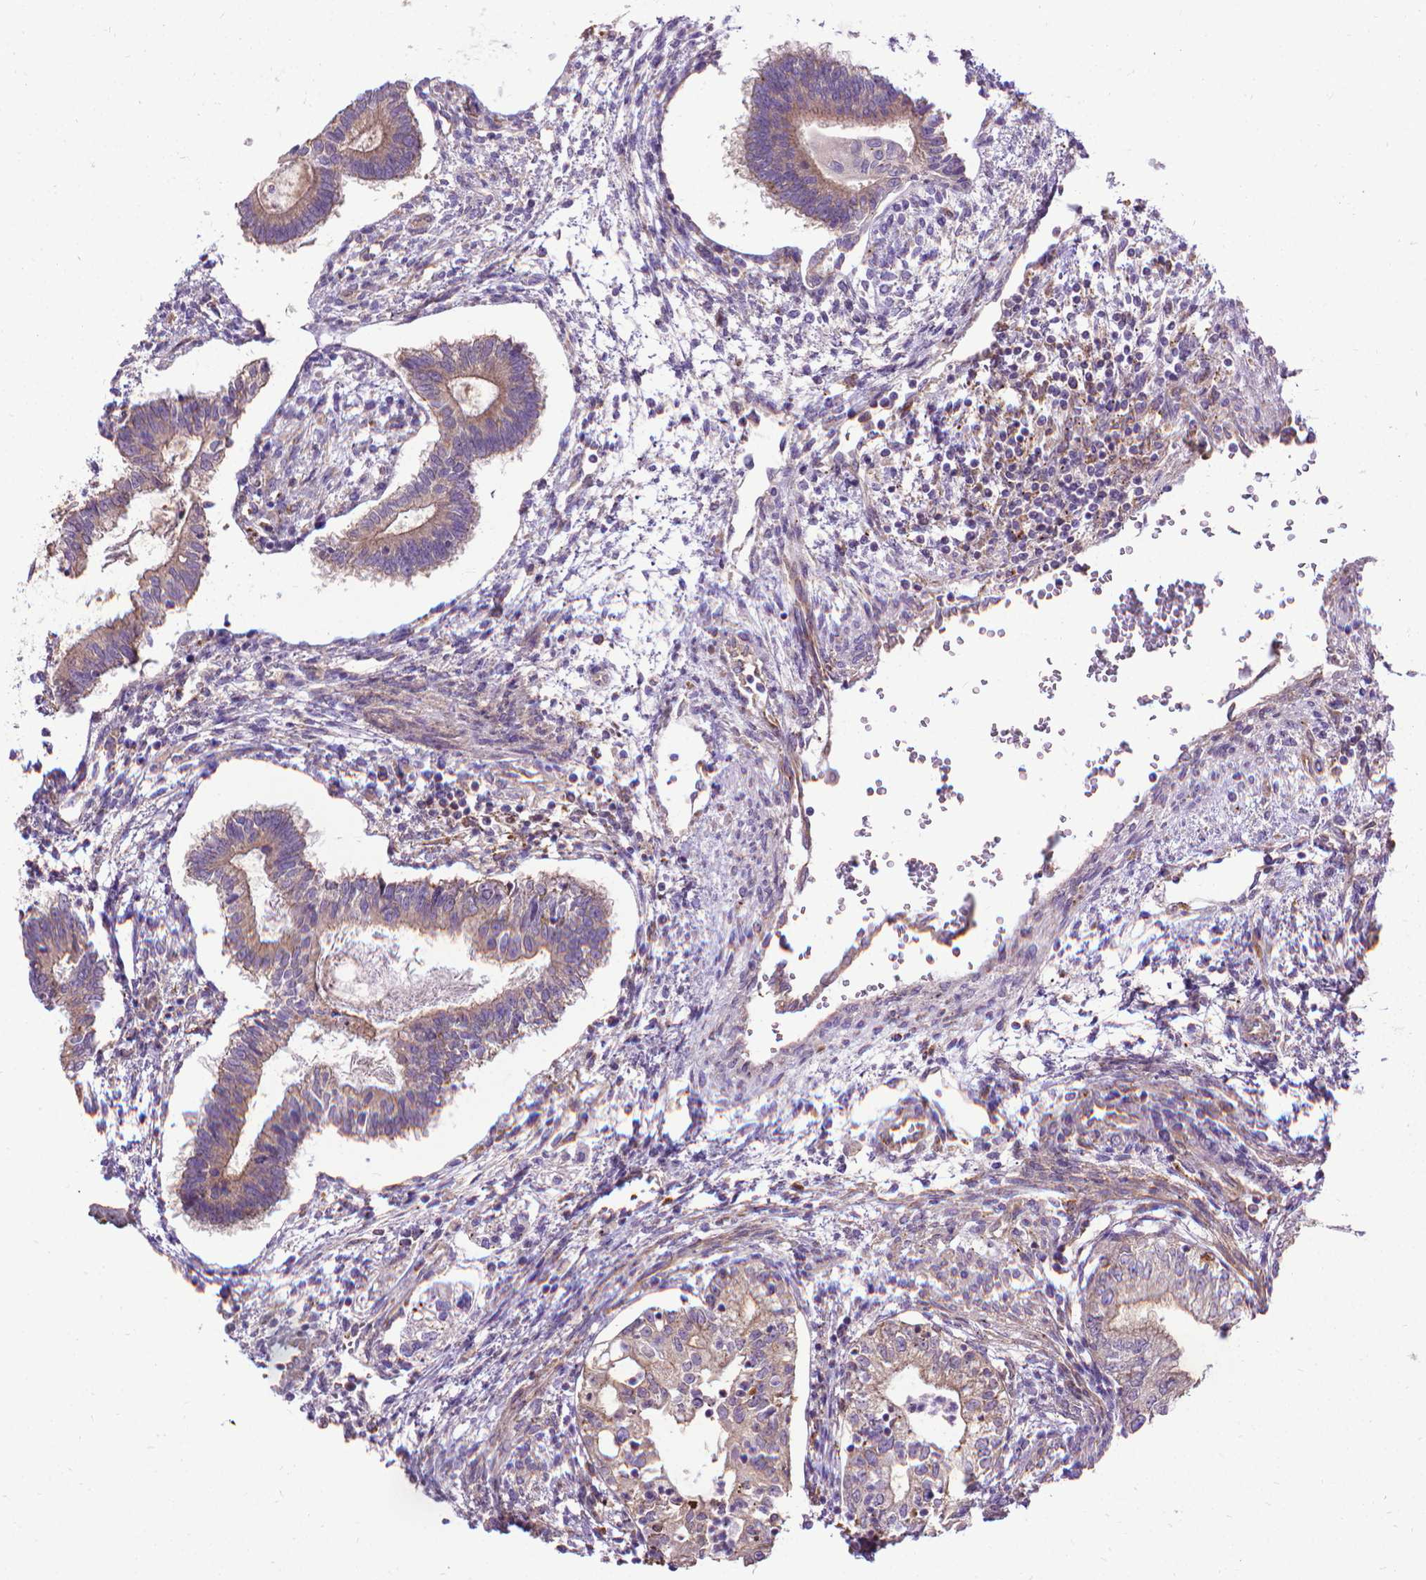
{"staining": {"intensity": "weak", "quantity": "25%-75%", "location": "cytoplasmic/membranous"}, "tissue": "testis cancer", "cell_type": "Tumor cells", "image_type": "cancer", "snomed": [{"axis": "morphology", "description": "Carcinoma, Embryonal, NOS"}, {"axis": "topography", "description": "Testis"}], "caption": "The photomicrograph reveals staining of testis cancer, revealing weak cytoplasmic/membranous protein staining (brown color) within tumor cells. Immunohistochemistry (ihc) stains the protein of interest in brown and the nuclei are stained blue.", "gene": "CFAP299", "patient": {"sex": "male", "age": 37}}